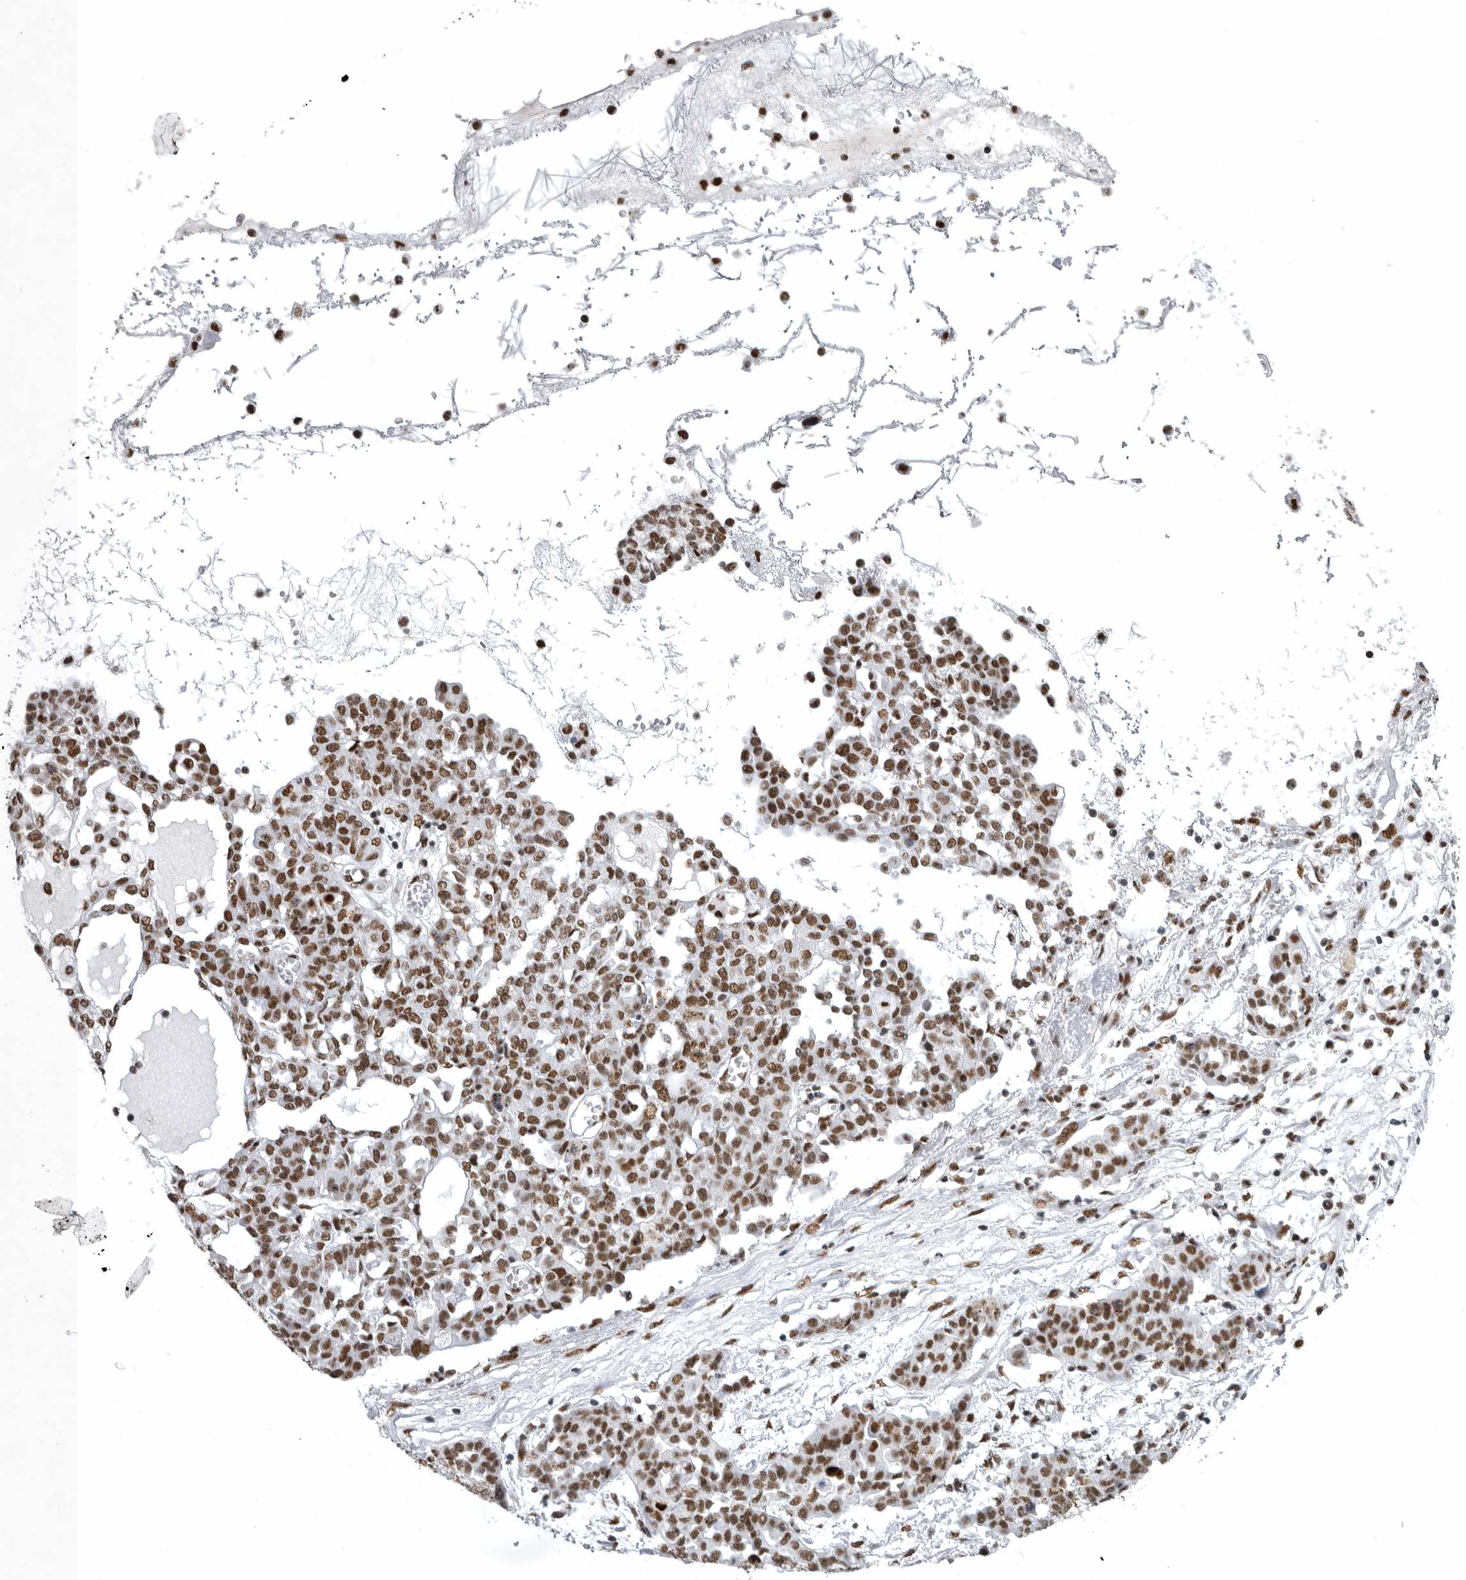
{"staining": {"intensity": "moderate", "quantity": ">75%", "location": "nuclear"}, "tissue": "ovarian cancer", "cell_type": "Tumor cells", "image_type": "cancer", "snomed": [{"axis": "morphology", "description": "Cystadenocarcinoma, serous, NOS"}, {"axis": "topography", "description": "Soft tissue"}, {"axis": "topography", "description": "Ovary"}], "caption": "DAB (3,3'-diaminobenzidine) immunohistochemical staining of ovarian serous cystadenocarcinoma demonstrates moderate nuclear protein expression in about >75% of tumor cells.", "gene": "BCLAF1", "patient": {"sex": "female", "age": 57}}